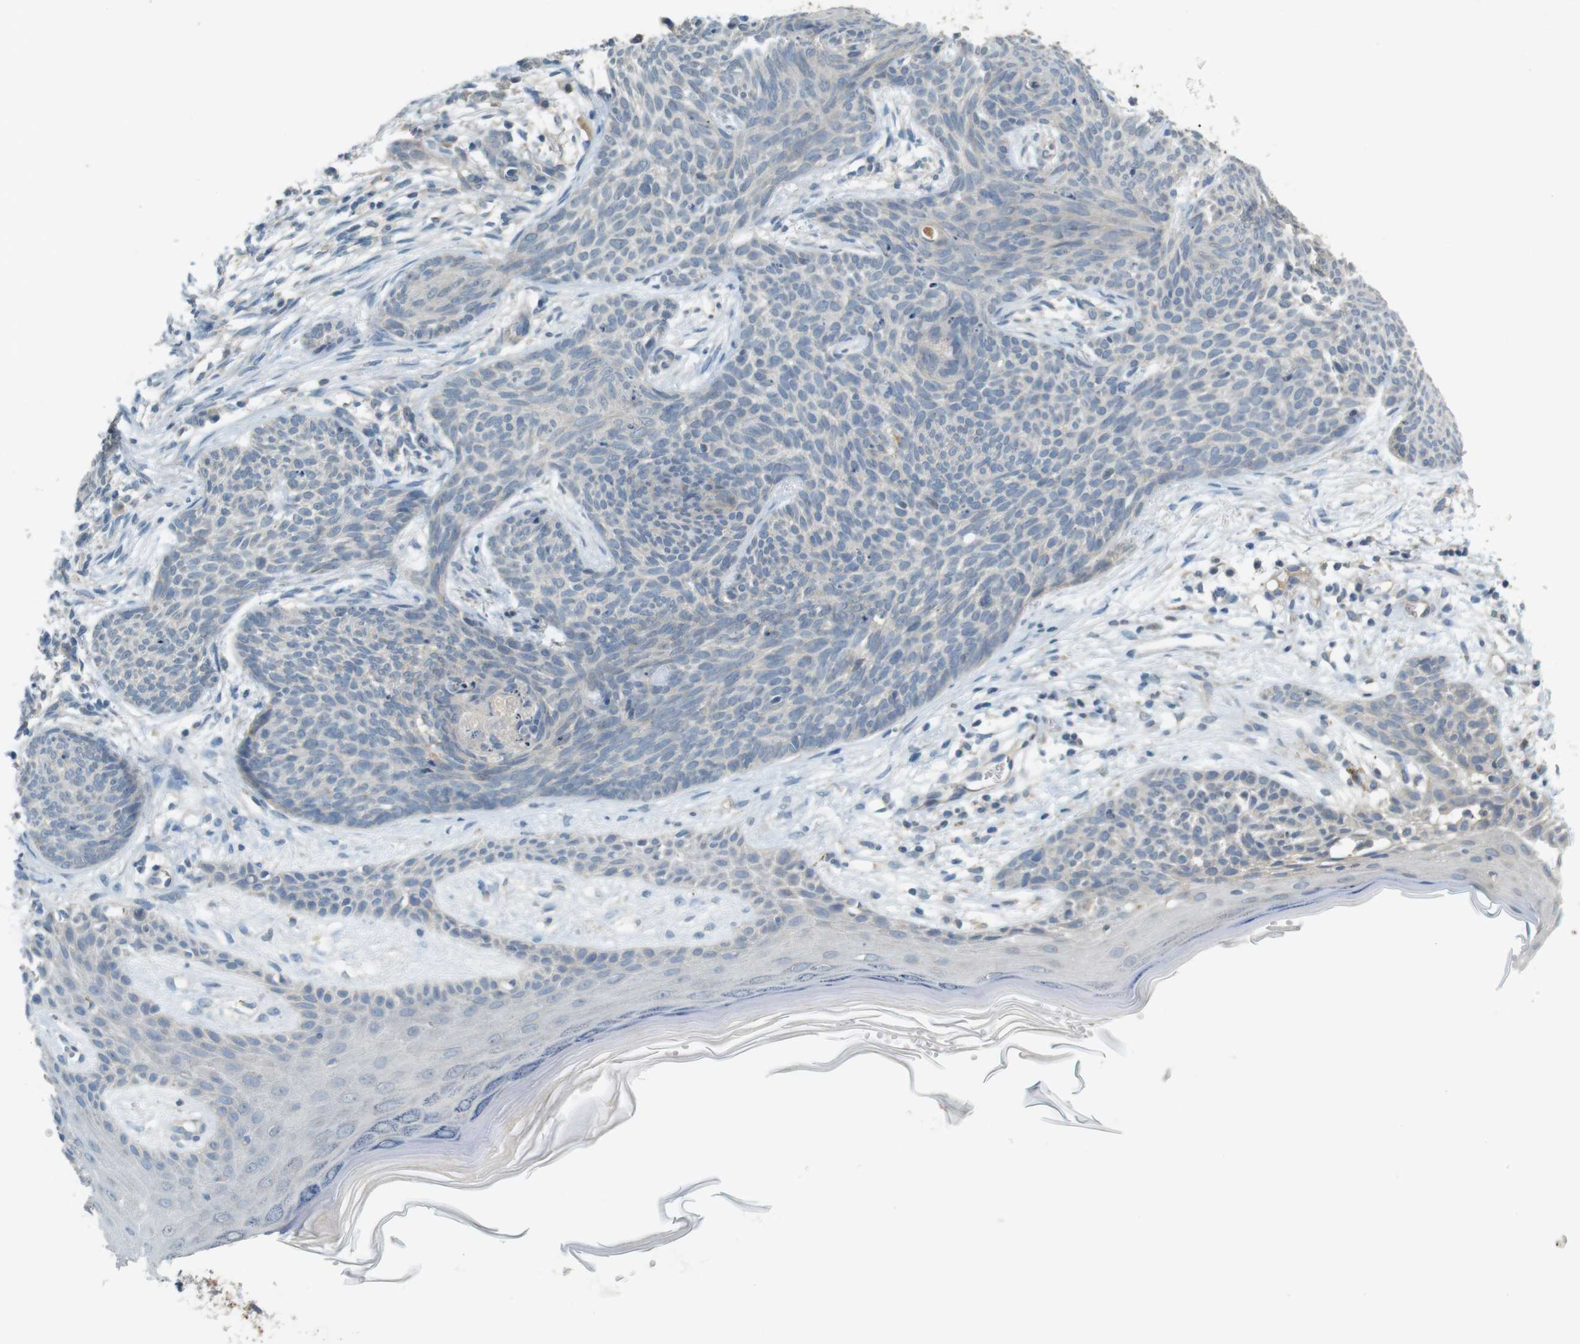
{"staining": {"intensity": "weak", "quantity": "<25%", "location": "cytoplasmic/membranous"}, "tissue": "skin cancer", "cell_type": "Tumor cells", "image_type": "cancer", "snomed": [{"axis": "morphology", "description": "Basal cell carcinoma"}, {"axis": "topography", "description": "Skin"}], "caption": "Immunohistochemistry (IHC) micrograph of skin basal cell carcinoma stained for a protein (brown), which demonstrates no positivity in tumor cells.", "gene": "MUC5B", "patient": {"sex": "female", "age": 59}}